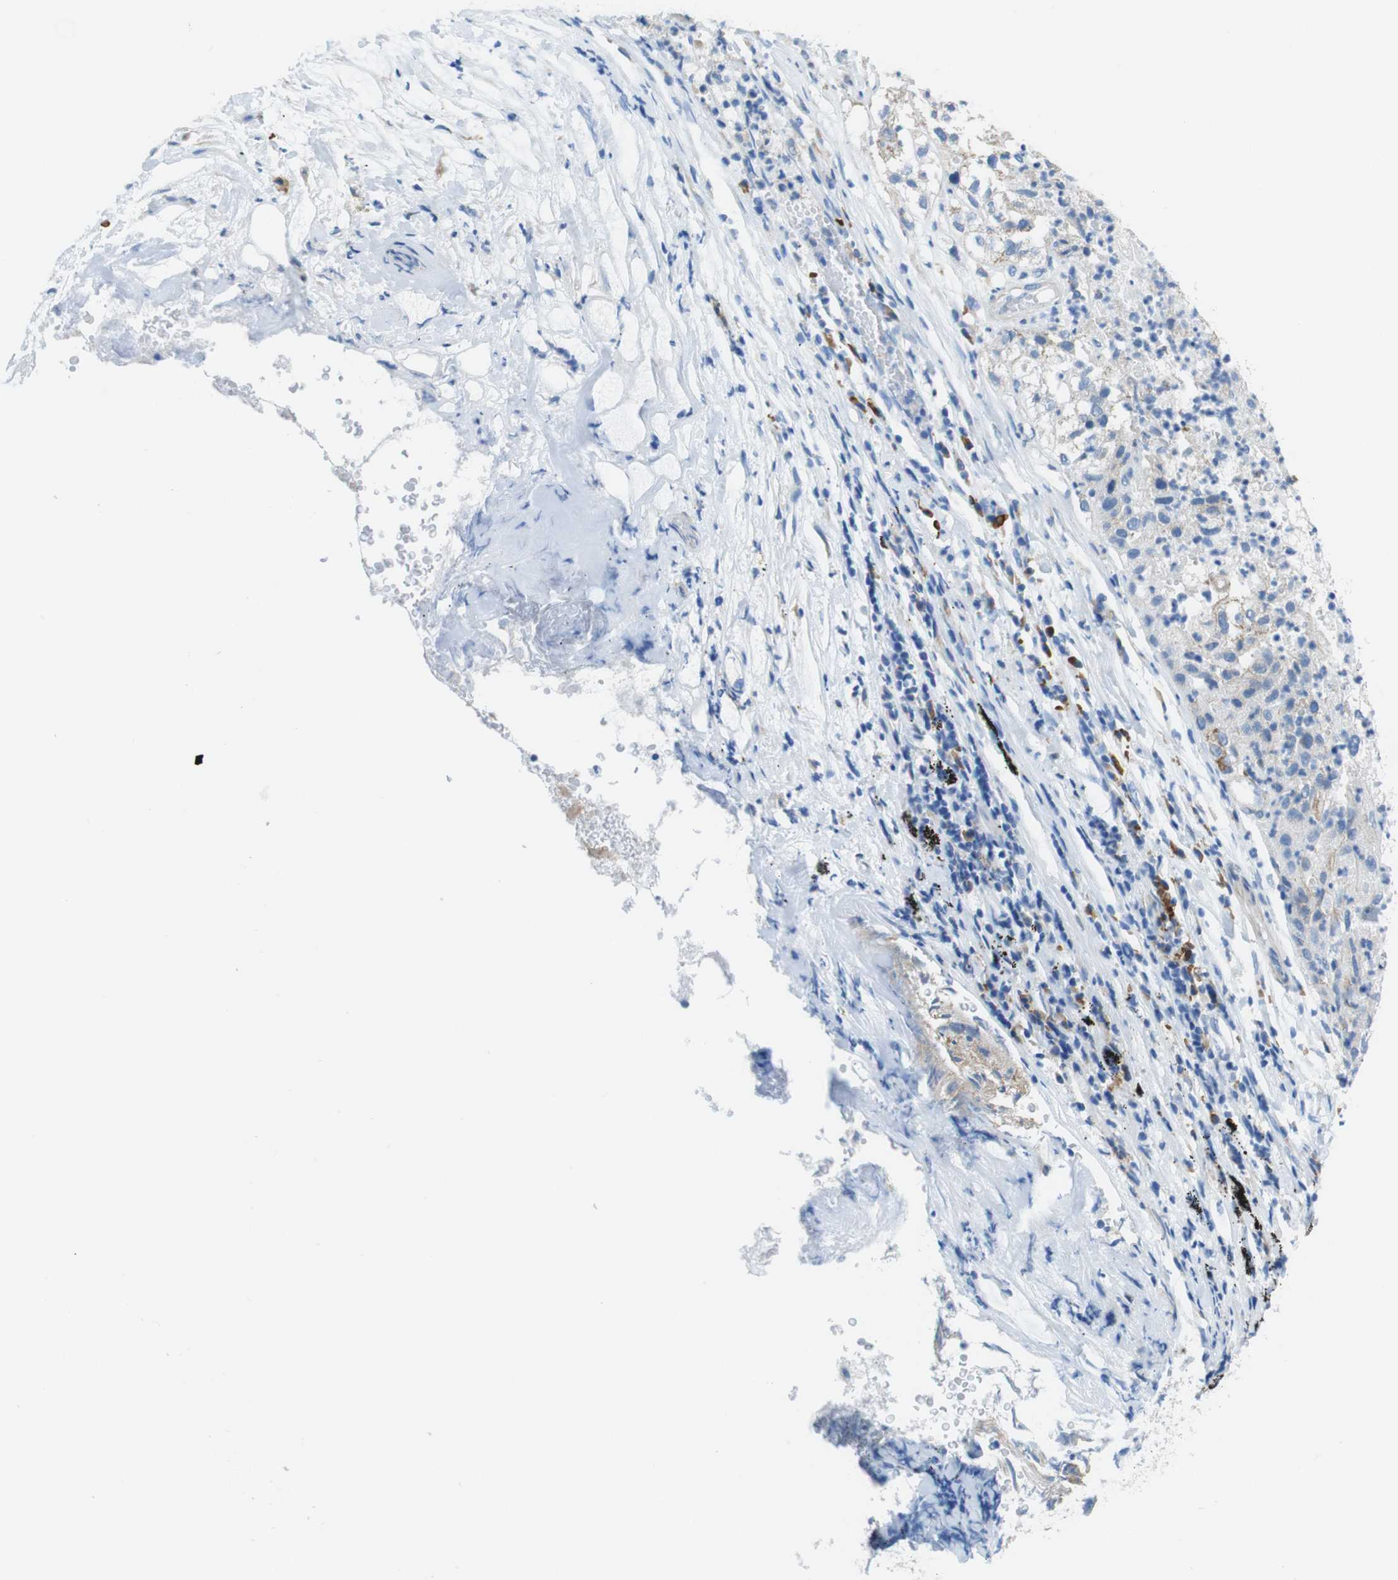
{"staining": {"intensity": "negative", "quantity": "none", "location": "none"}, "tissue": "lung cancer", "cell_type": "Tumor cells", "image_type": "cancer", "snomed": [{"axis": "morphology", "description": "Inflammation, NOS"}, {"axis": "morphology", "description": "Squamous cell carcinoma, NOS"}, {"axis": "topography", "description": "Lymph node"}, {"axis": "topography", "description": "Soft tissue"}, {"axis": "topography", "description": "Lung"}], "caption": "There is no significant staining in tumor cells of lung squamous cell carcinoma.", "gene": "CLMN", "patient": {"sex": "male", "age": 66}}